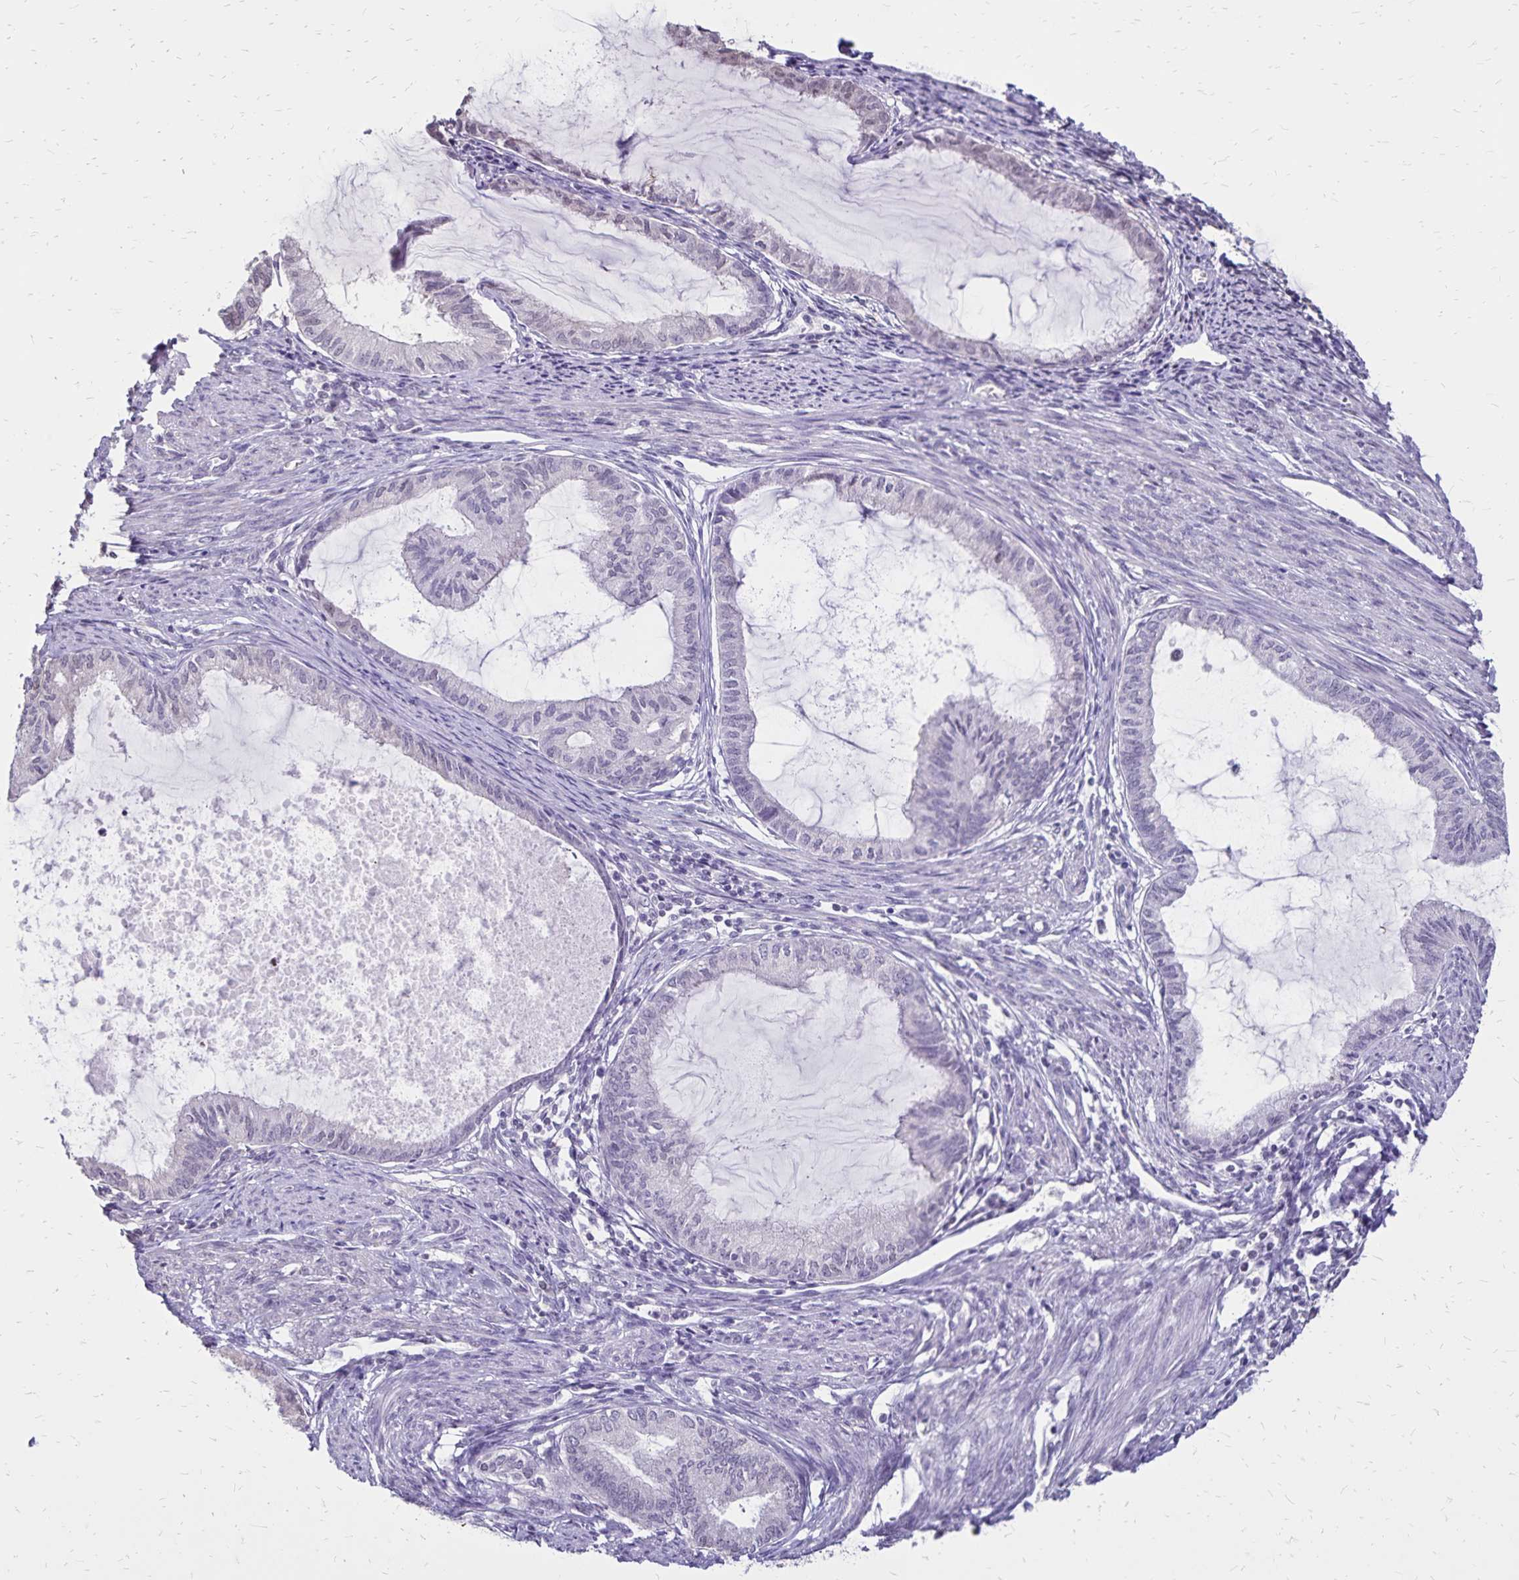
{"staining": {"intensity": "negative", "quantity": "none", "location": "none"}, "tissue": "endometrial cancer", "cell_type": "Tumor cells", "image_type": "cancer", "snomed": [{"axis": "morphology", "description": "Adenocarcinoma, NOS"}, {"axis": "topography", "description": "Endometrium"}], "caption": "This micrograph is of endometrial cancer (adenocarcinoma) stained with IHC to label a protein in brown with the nuclei are counter-stained blue. There is no expression in tumor cells.", "gene": "SH3GL3", "patient": {"sex": "female", "age": 86}}